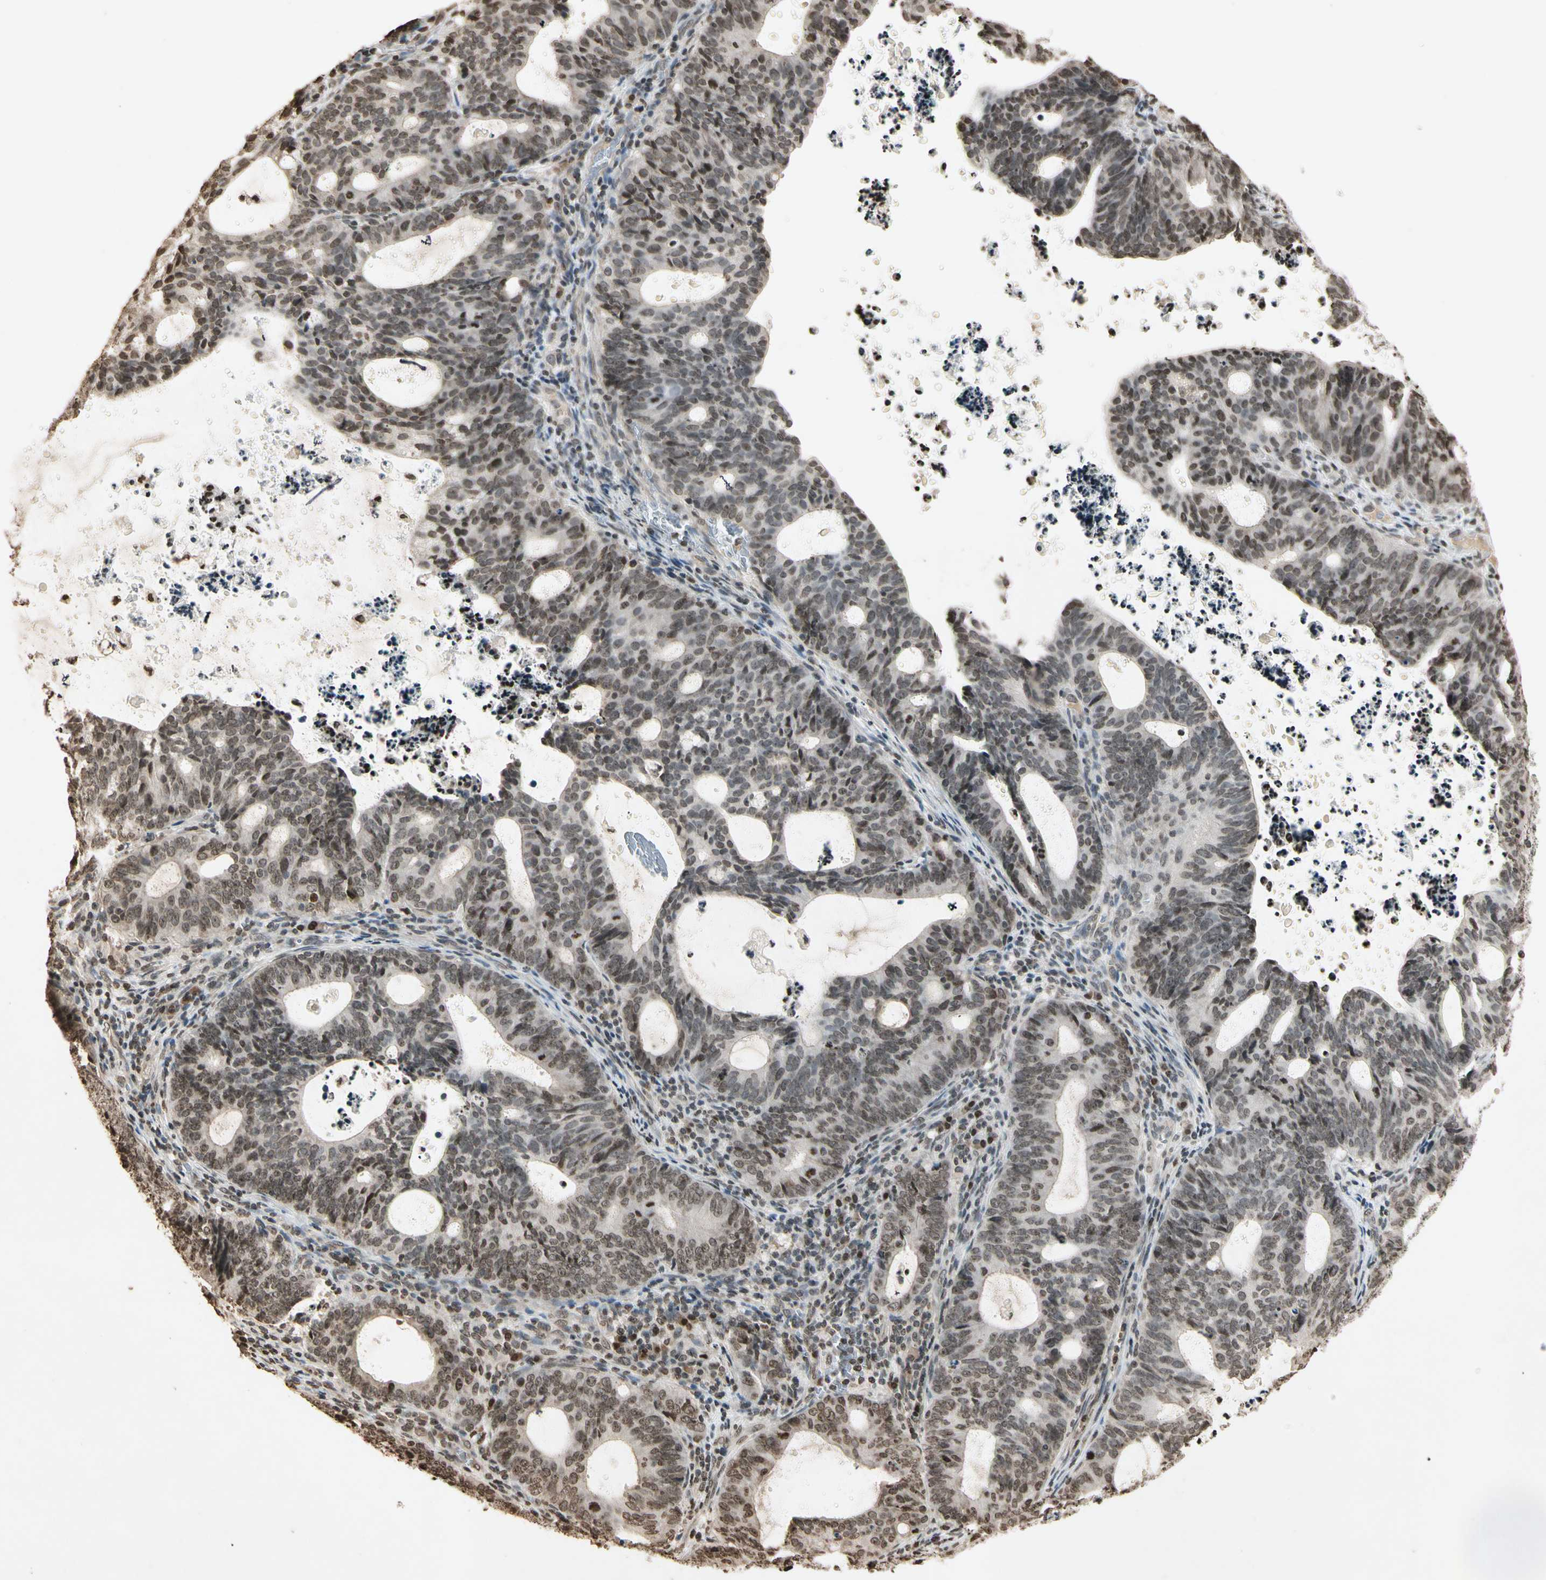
{"staining": {"intensity": "weak", "quantity": "25%-75%", "location": "nuclear"}, "tissue": "endometrial cancer", "cell_type": "Tumor cells", "image_type": "cancer", "snomed": [{"axis": "morphology", "description": "Adenocarcinoma, NOS"}, {"axis": "topography", "description": "Uterus"}], "caption": "Weak nuclear expression for a protein is seen in approximately 25%-75% of tumor cells of adenocarcinoma (endometrial) using immunohistochemistry (IHC).", "gene": "TOP1", "patient": {"sex": "female", "age": 83}}